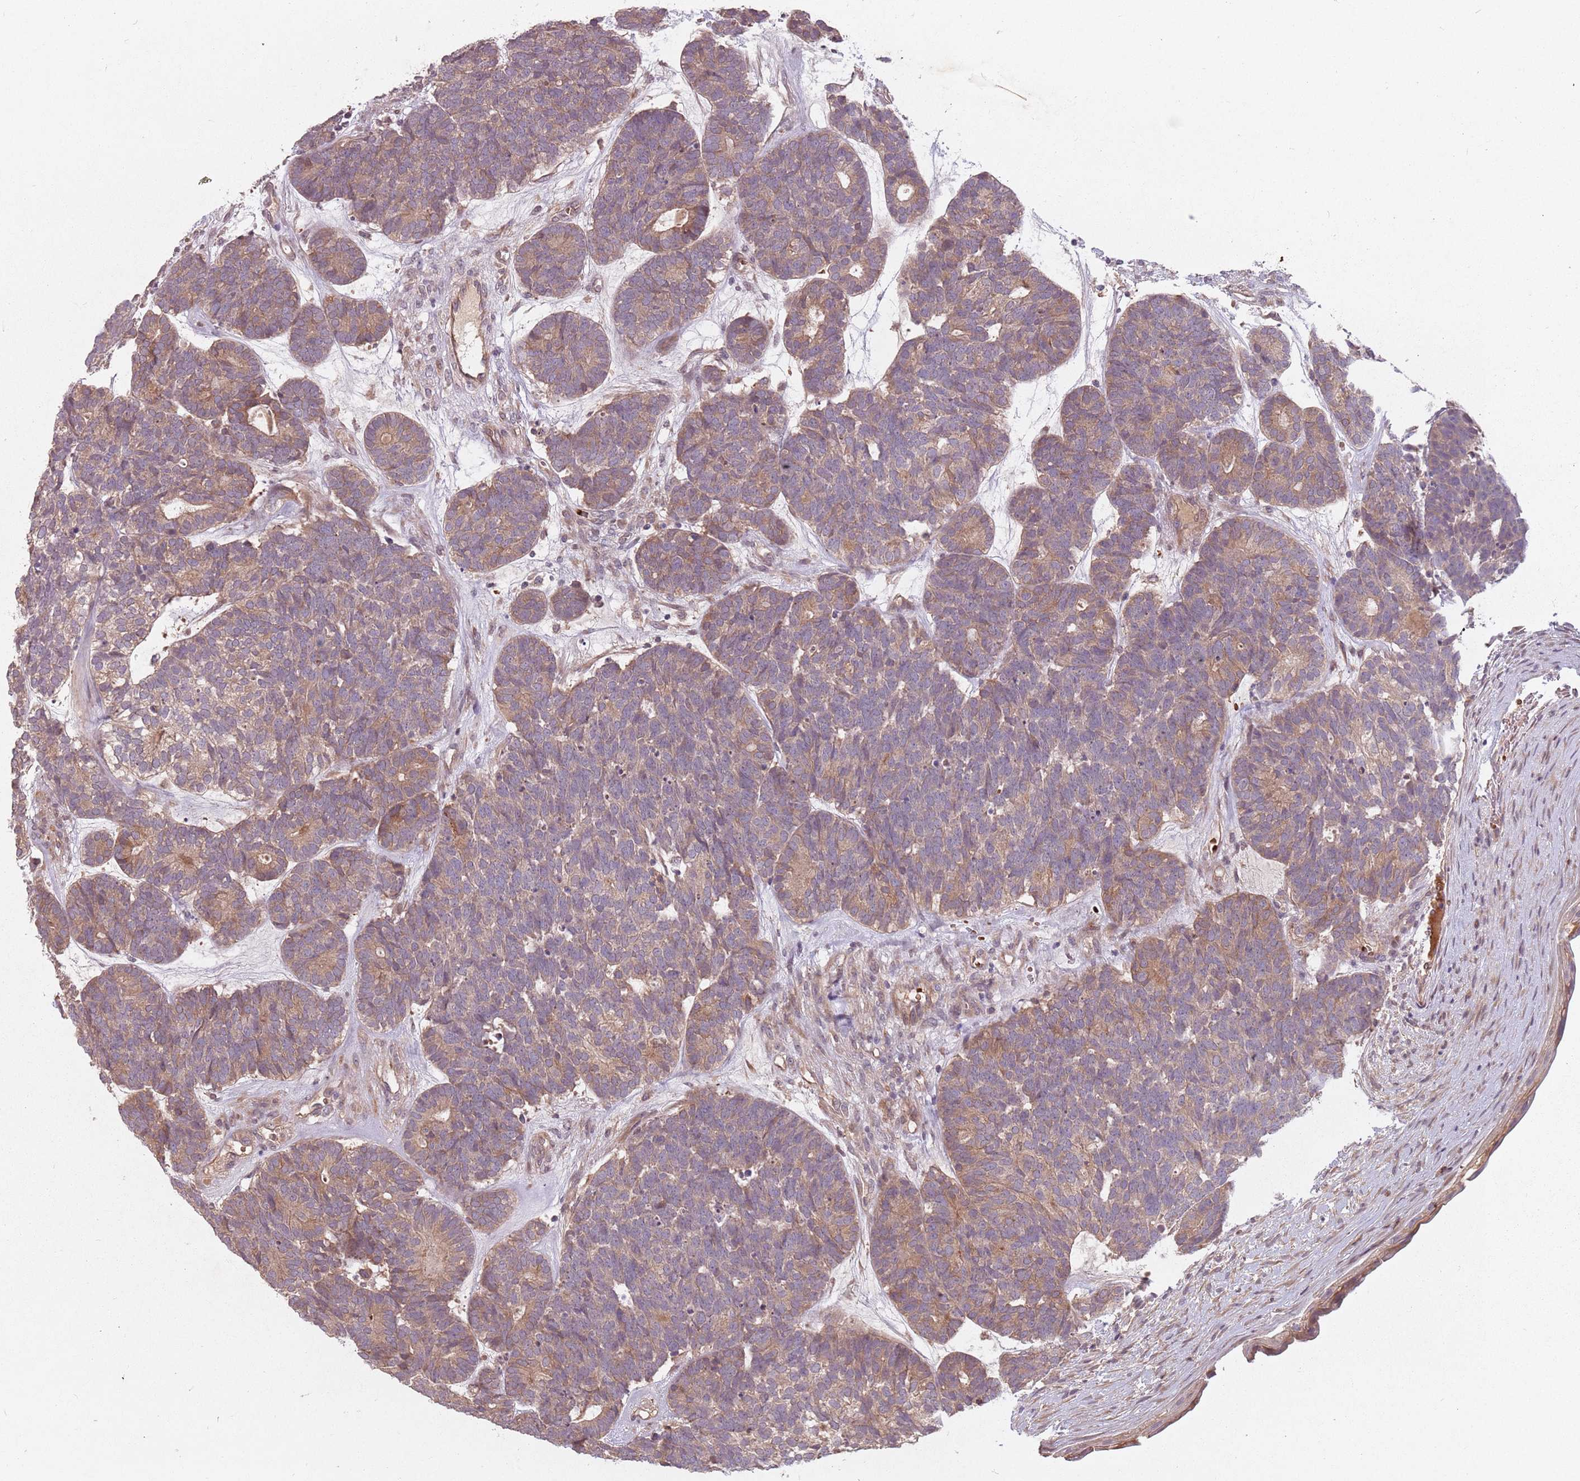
{"staining": {"intensity": "weak", "quantity": ">75%", "location": "cytoplasmic/membranous"}, "tissue": "head and neck cancer", "cell_type": "Tumor cells", "image_type": "cancer", "snomed": [{"axis": "morphology", "description": "Adenocarcinoma, NOS"}, {"axis": "topography", "description": "Head-Neck"}], "caption": "Immunohistochemistry of human head and neck cancer (adenocarcinoma) displays low levels of weak cytoplasmic/membranous positivity in approximately >75% of tumor cells.", "gene": "GPR180", "patient": {"sex": "female", "age": 81}}